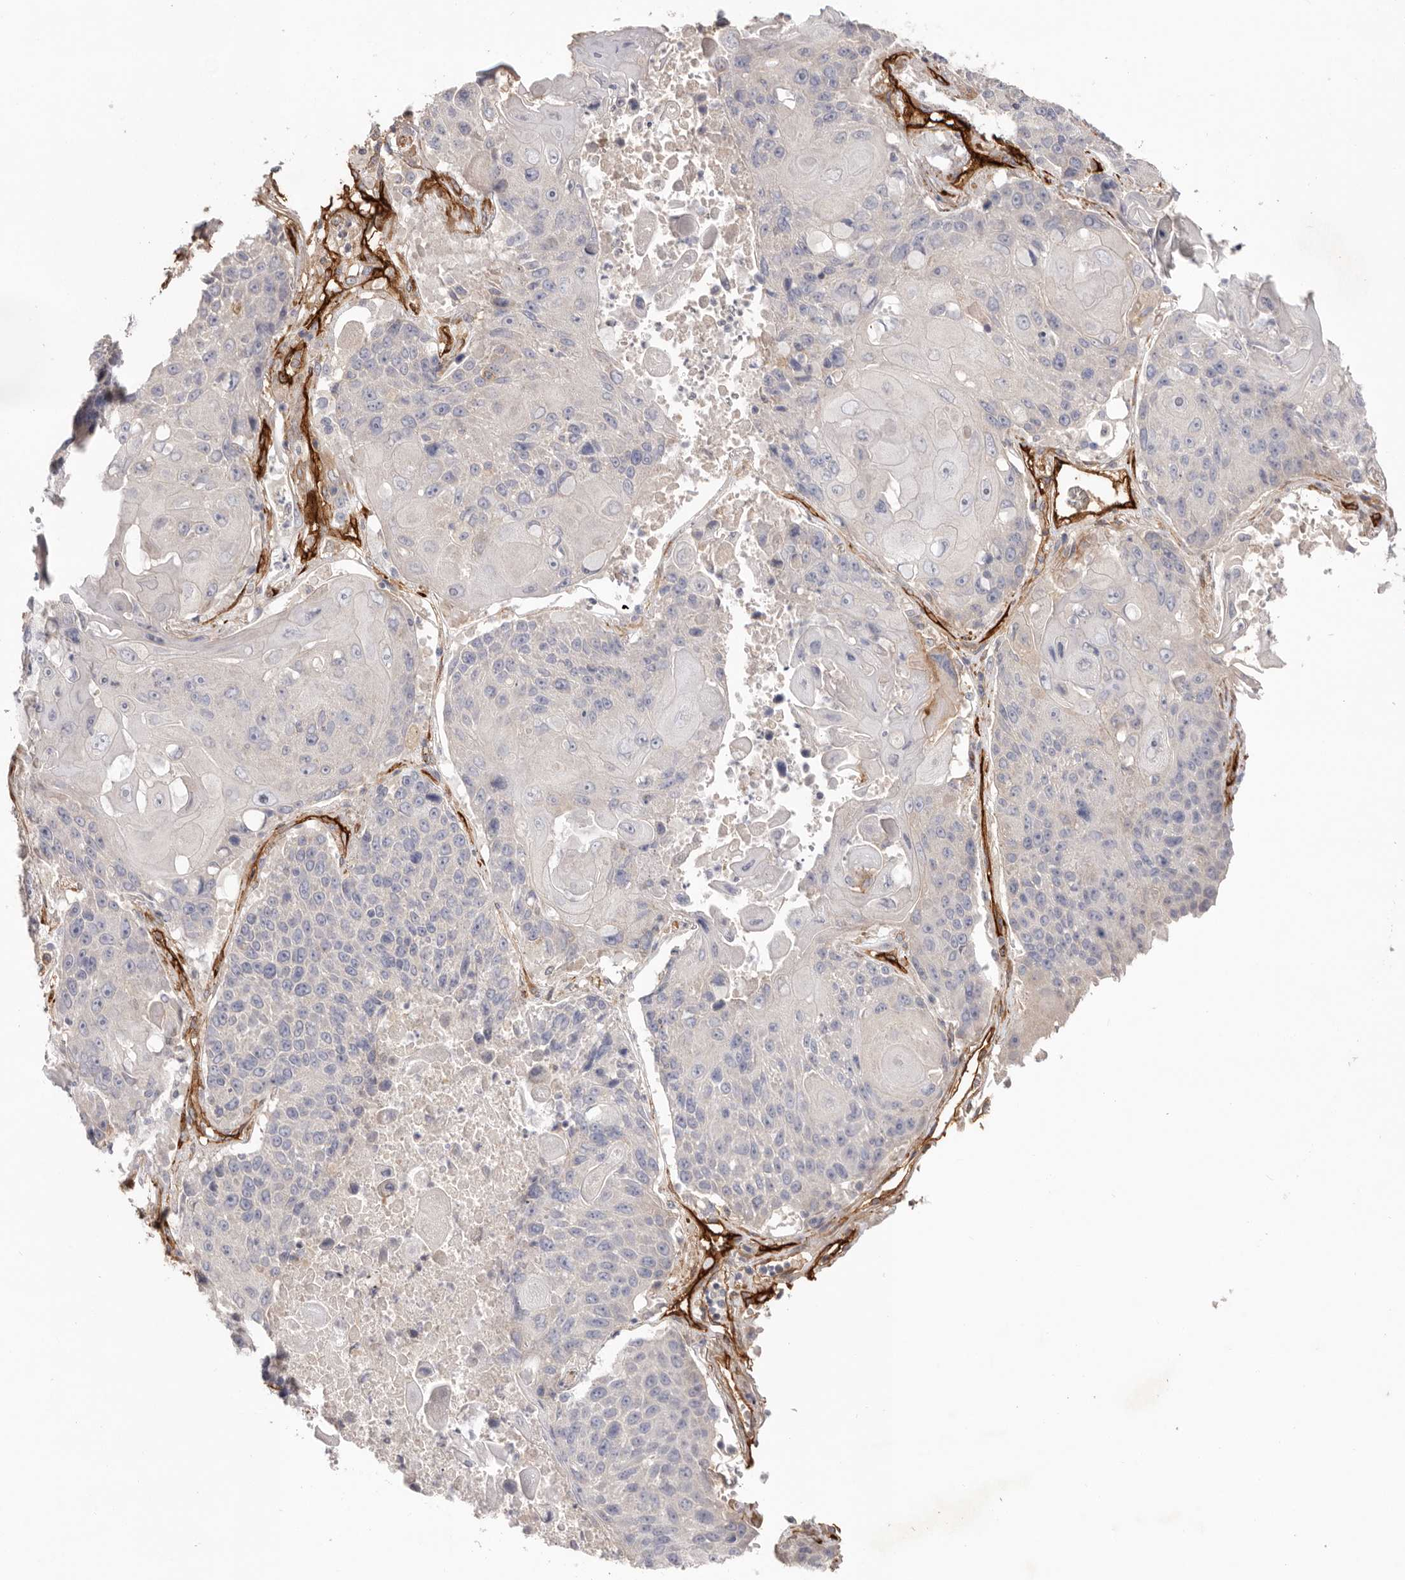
{"staining": {"intensity": "negative", "quantity": "none", "location": "none"}, "tissue": "lung cancer", "cell_type": "Tumor cells", "image_type": "cancer", "snomed": [{"axis": "morphology", "description": "Squamous cell carcinoma, NOS"}, {"axis": "topography", "description": "Lung"}], "caption": "Photomicrograph shows no significant protein expression in tumor cells of lung cancer.", "gene": "LRRC66", "patient": {"sex": "male", "age": 61}}